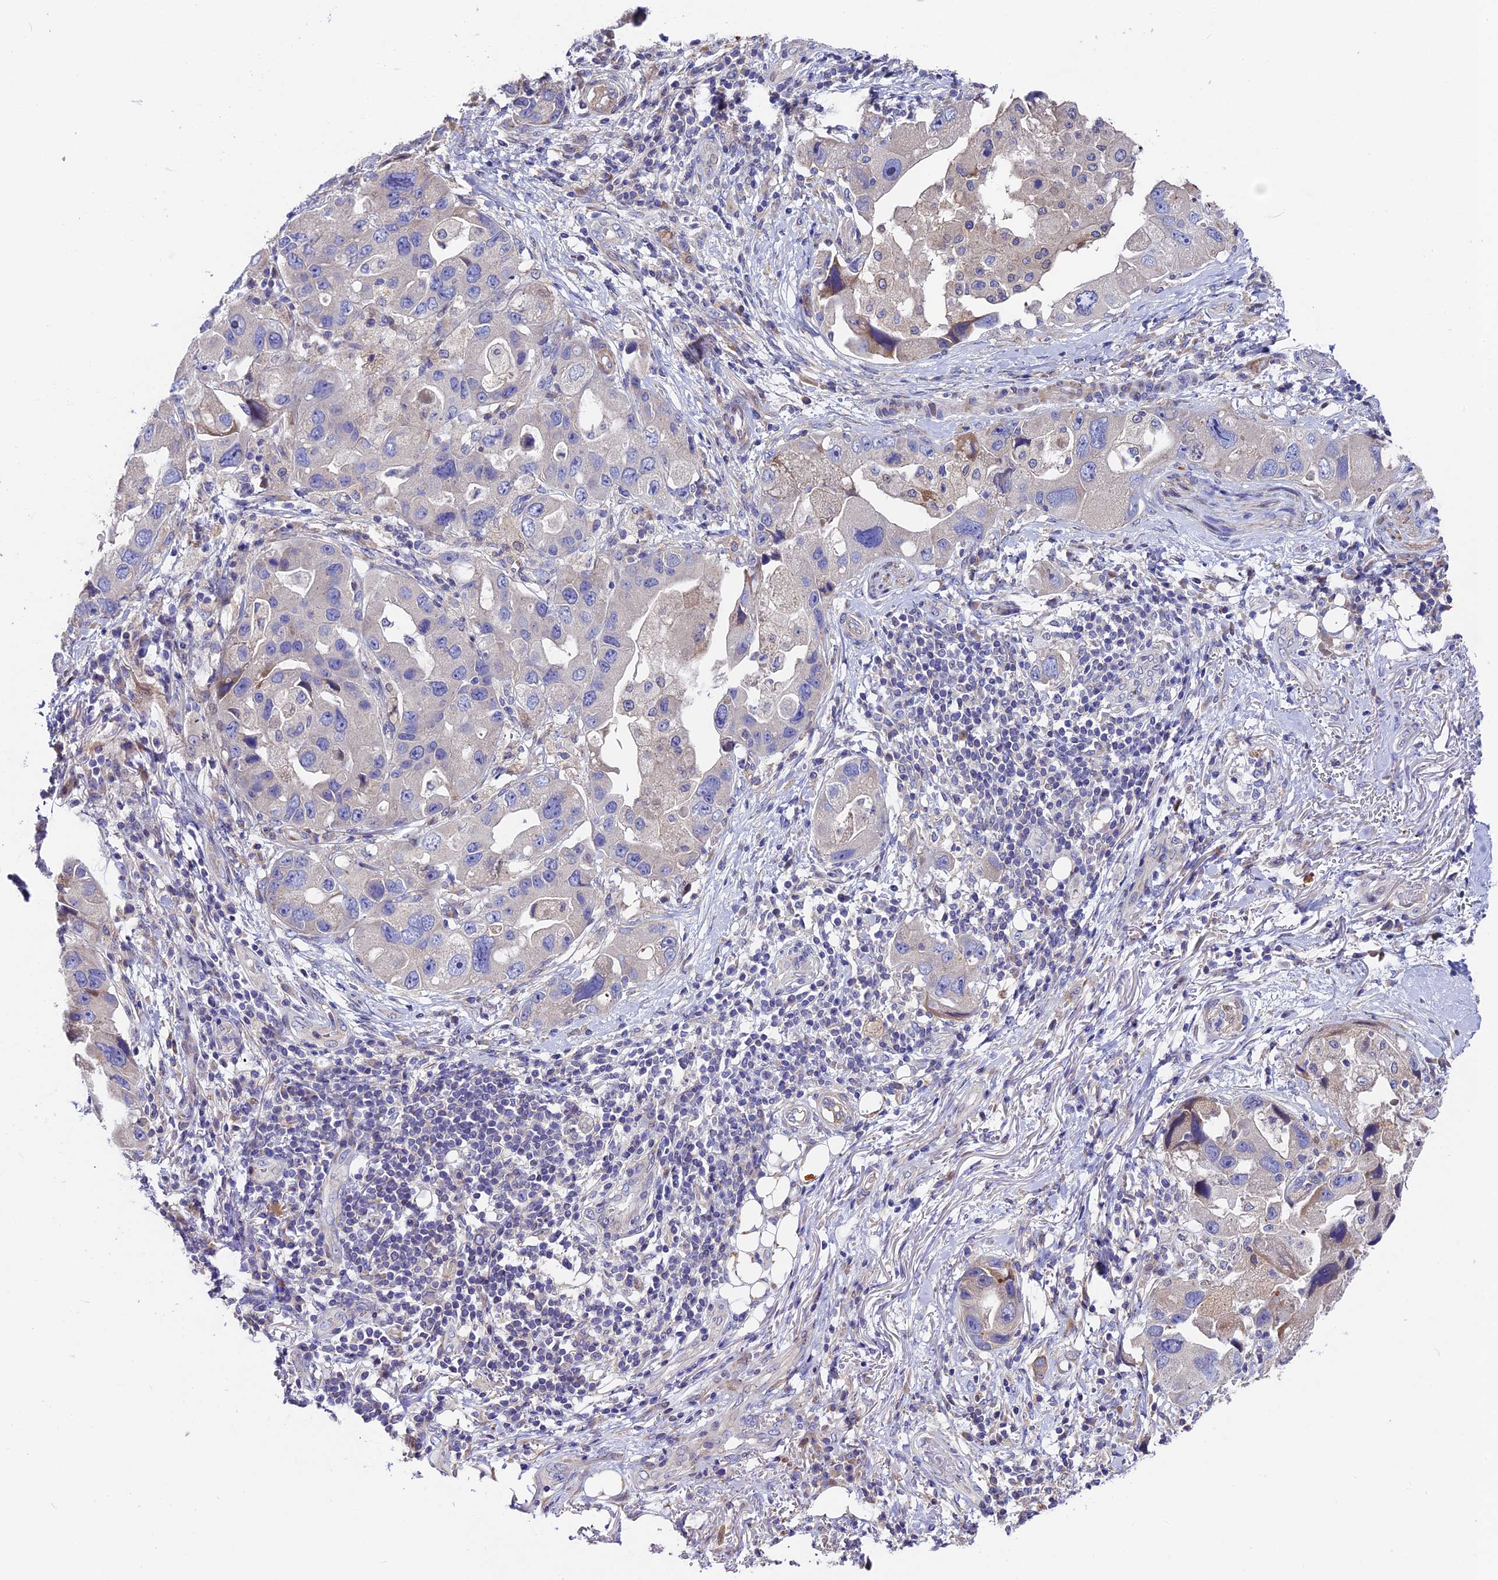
{"staining": {"intensity": "negative", "quantity": "none", "location": "none"}, "tissue": "lung cancer", "cell_type": "Tumor cells", "image_type": "cancer", "snomed": [{"axis": "morphology", "description": "Adenocarcinoma, NOS"}, {"axis": "topography", "description": "Lung"}], "caption": "An image of lung cancer stained for a protein reveals no brown staining in tumor cells.", "gene": "PIGU", "patient": {"sex": "female", "age": 54}}